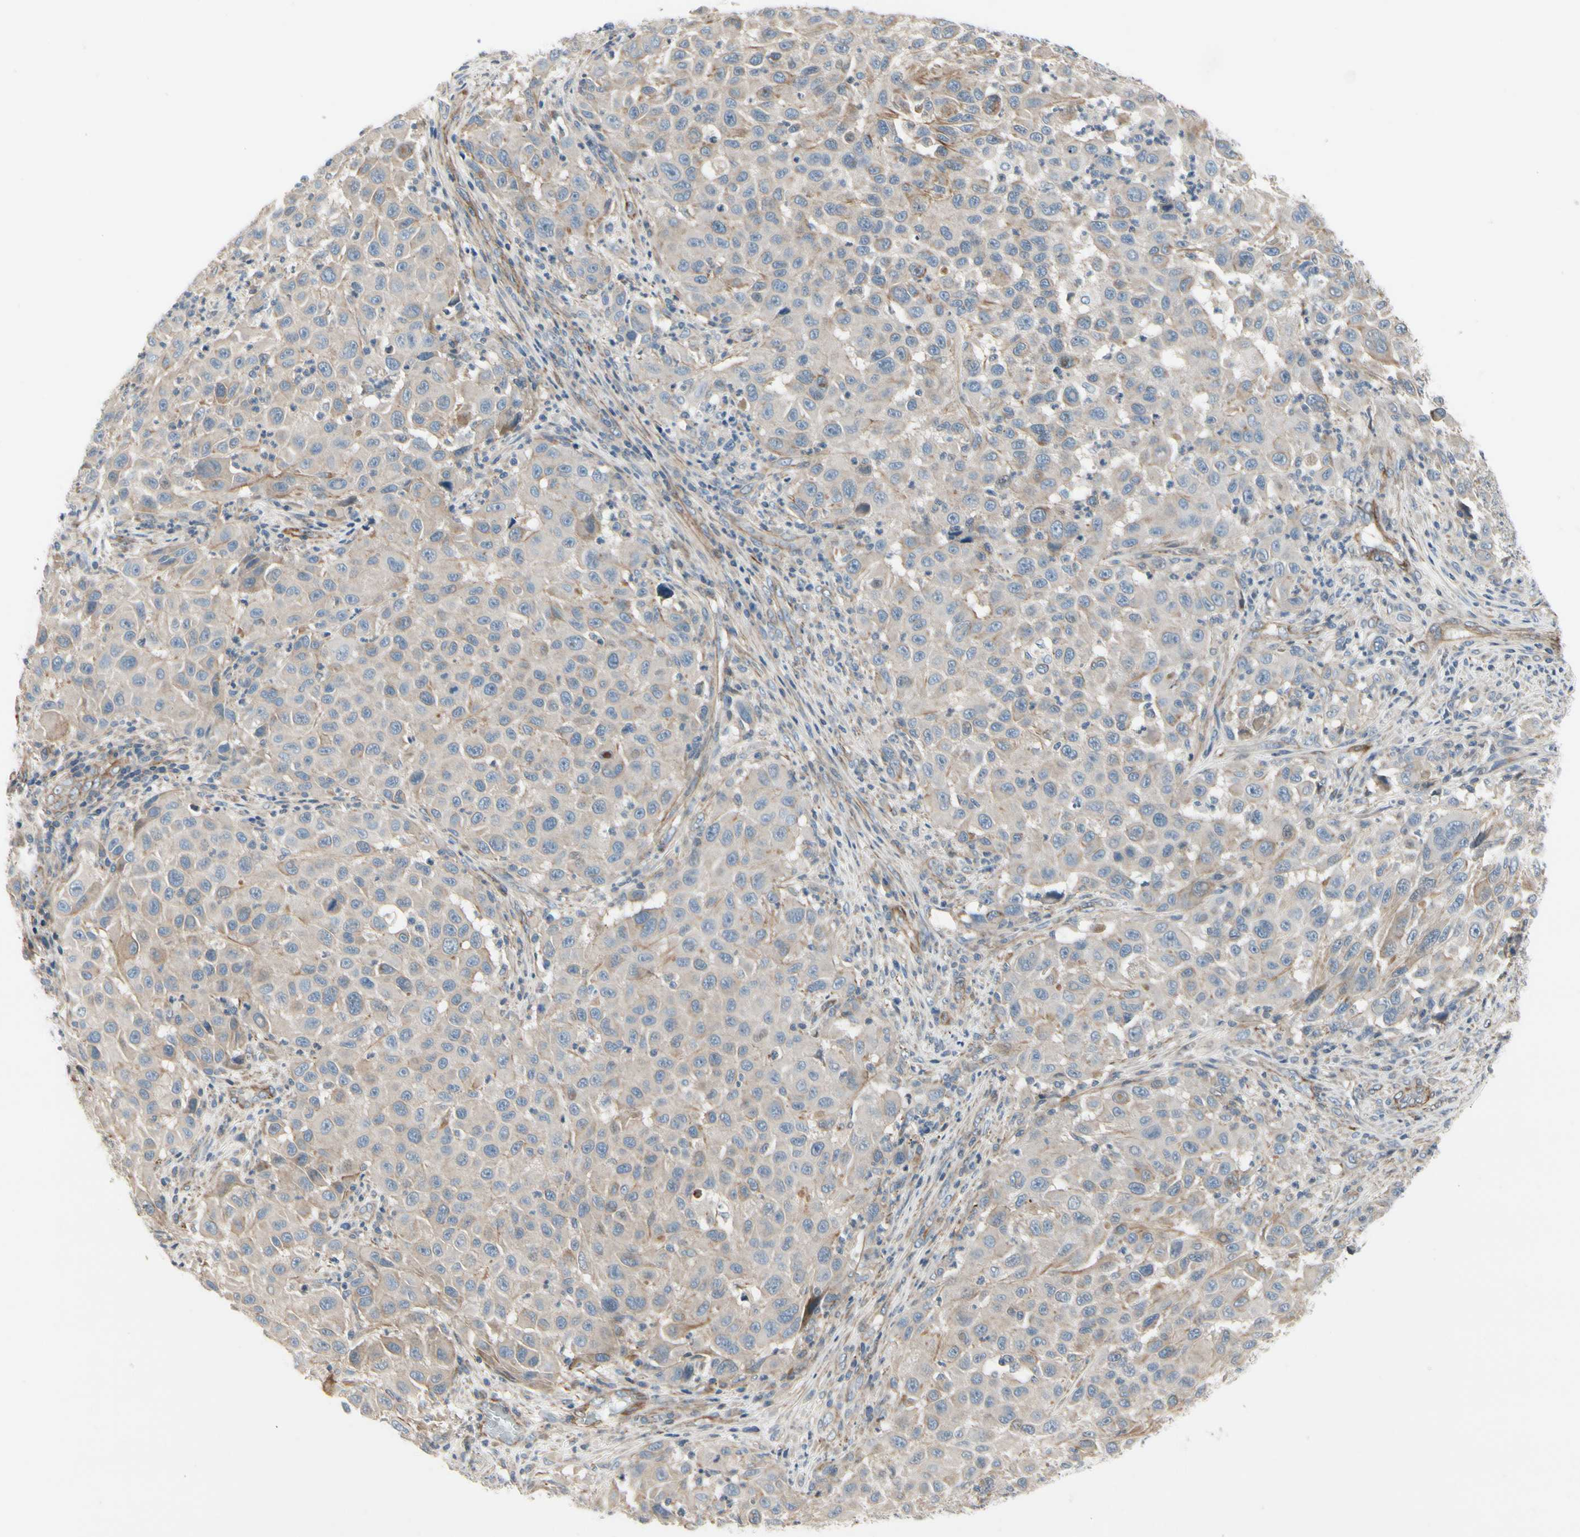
{"staining": {"intensity": "weak", "quantity": "<25%", "location": "cytoplasmic/membranous"}, "tissue": "melanoma", "cell_type": "Tumor cells", "image_type": "cancer", "snomed": [{"axis": "morphology", "description": "Malignant melanoma, Metastatic site"}, {"axis": "topography", "description": "Lymph node"}], "caption": "Malignant melanoma (metastatic site) was stained to show a protein in brown. There is no significant staining in tumor cells.", "gene": "TPM1", "patient": {"sex": "male", "age": 61}}